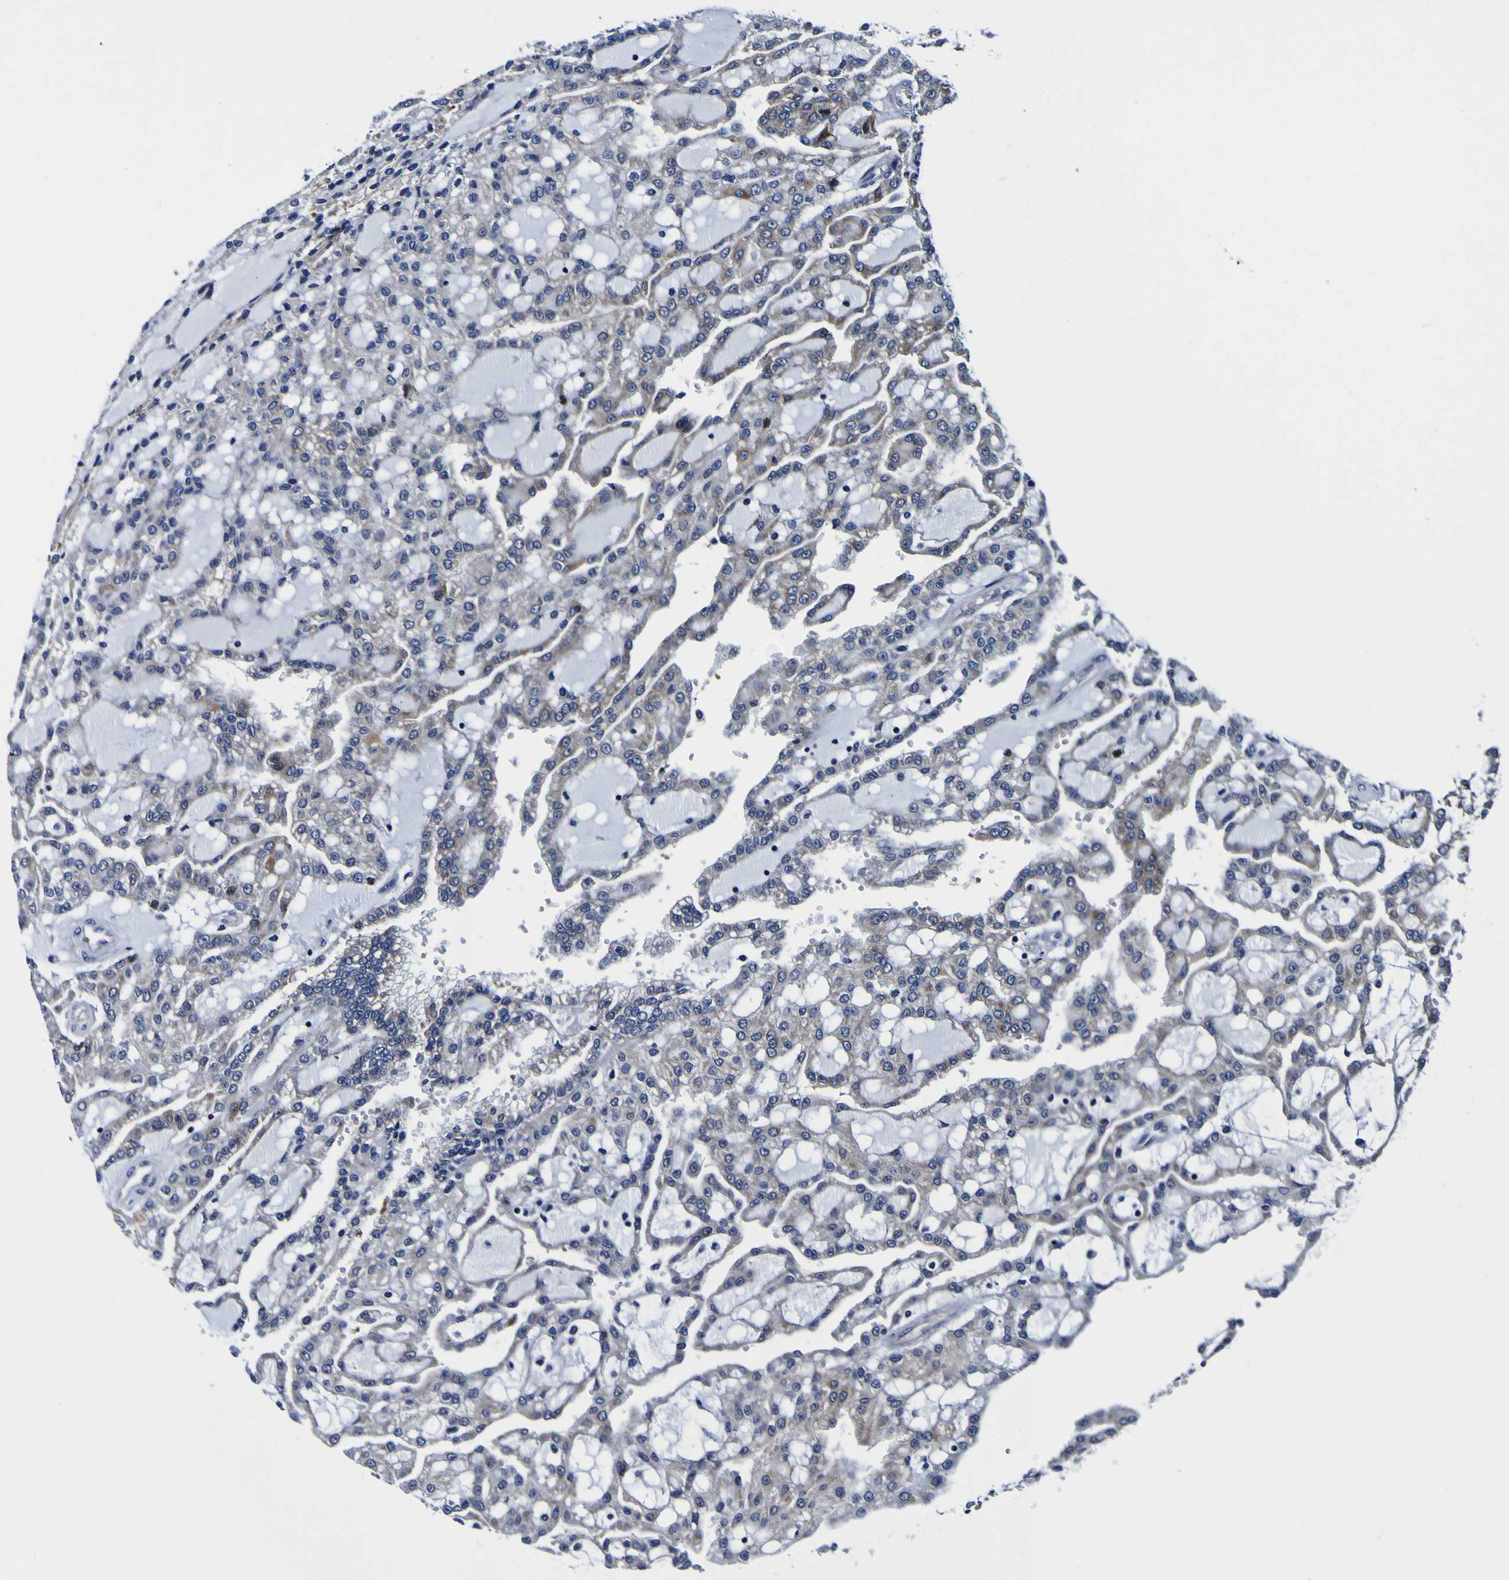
{"staining": {"intensity": "weak", "quantity": "<25%", "location": "cytoplasmic/membranous"}, "tissue": "renal cancer", "cell_type": "Tumor cells", "image_type": "cancer", "snomed": [{"axis": "morphology", "description": "Adenocarcinoma, NOS"}, {"axis": "topography", "description": "Kidney"}], "caption": "IHC micrograph of renal adenocarcinoma stained for a protein (brown), which exhibits no positivity in tumor cells.", "gene": "PDLIM4", "patient": {"sex": "male", "age": 63}}